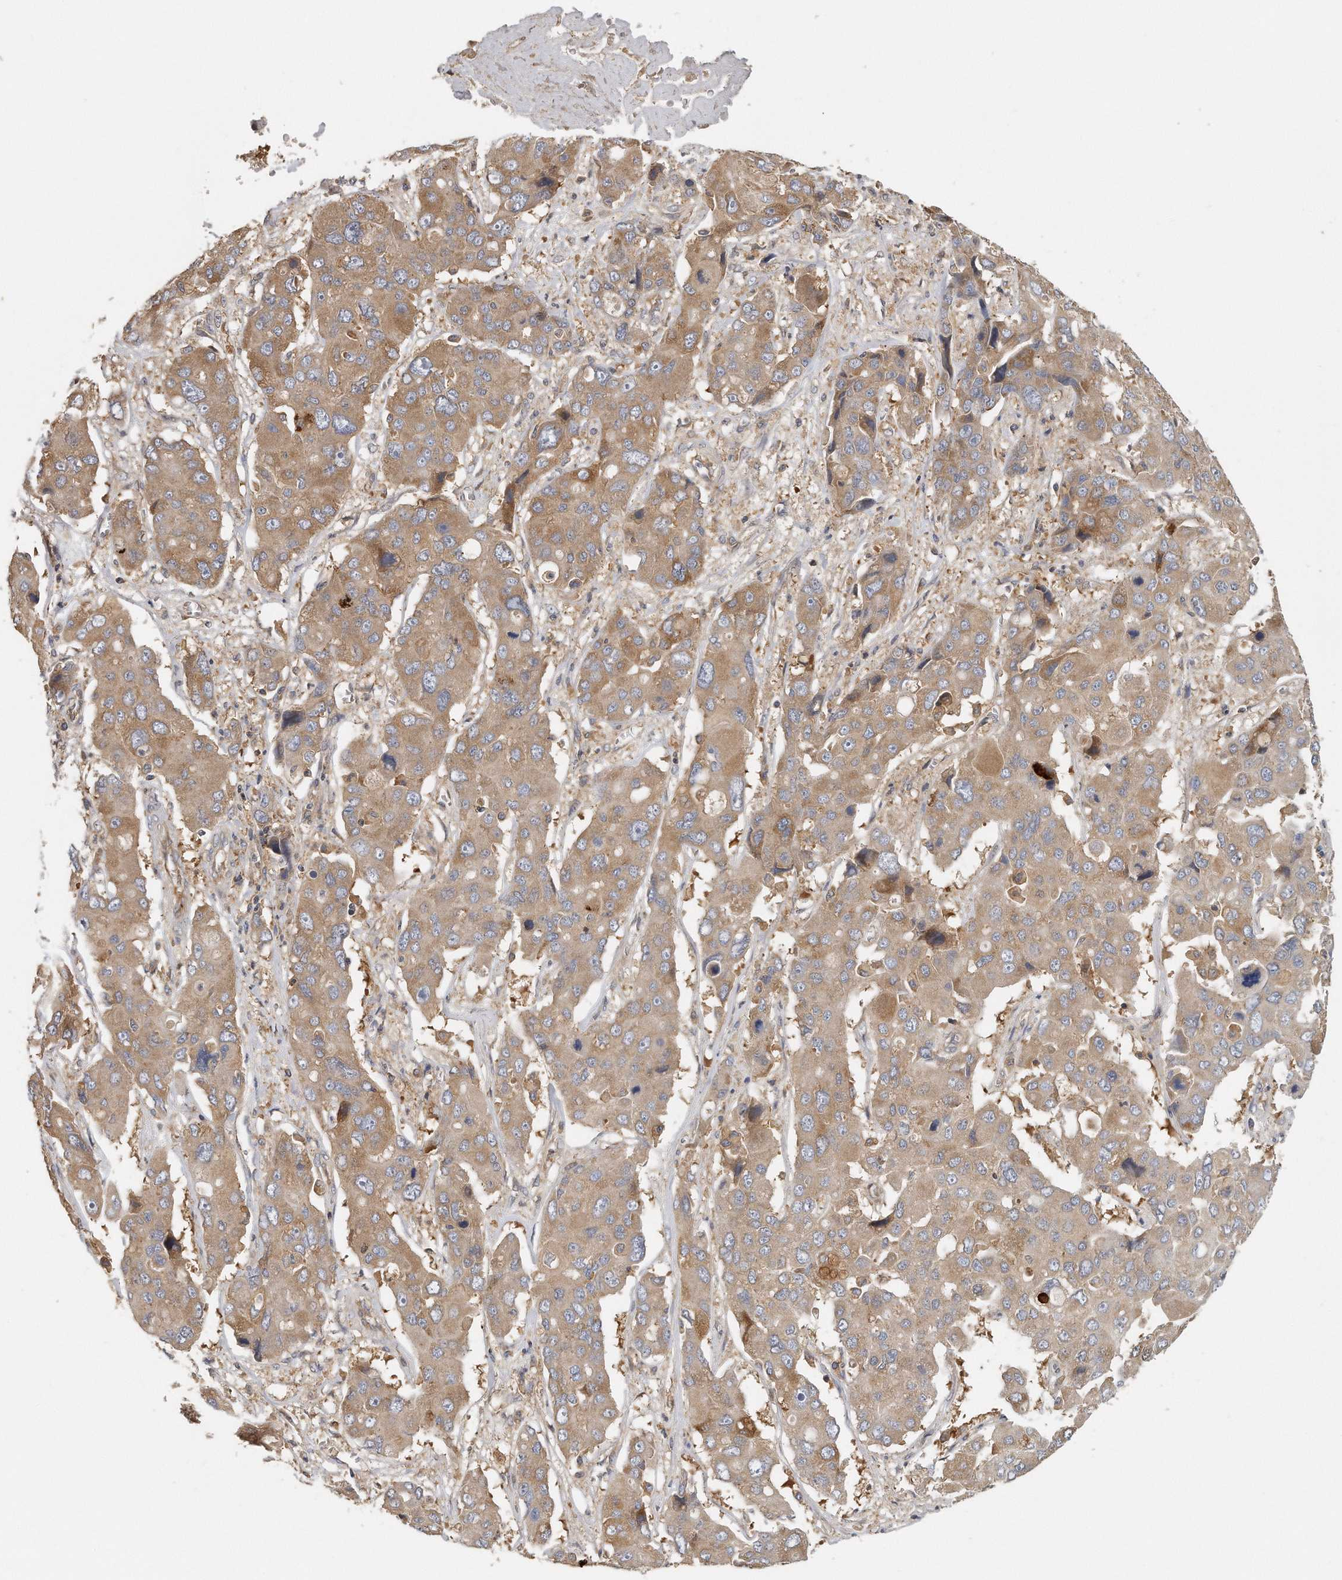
{"staining": {"intensity": "weak", "quantity": ">75%", "location": "cytoplasmic/membranous"}, "tissue": "liver cancer", "cell_type": "Tumor cells", "image_type": "cancer", "snomed": [{"axis": "morphology", "description": "Cholangiocarcinoma"}, {"axis": "topography", "description": "Liver"}], "caption": "A brown stain highlights weak cytoplasmic/membranous positivity of a protein in human liver cholangiocarcinoma tumor cells.", "gene": "EIF3I", "patient": {"sex": "male", "age": 67}}